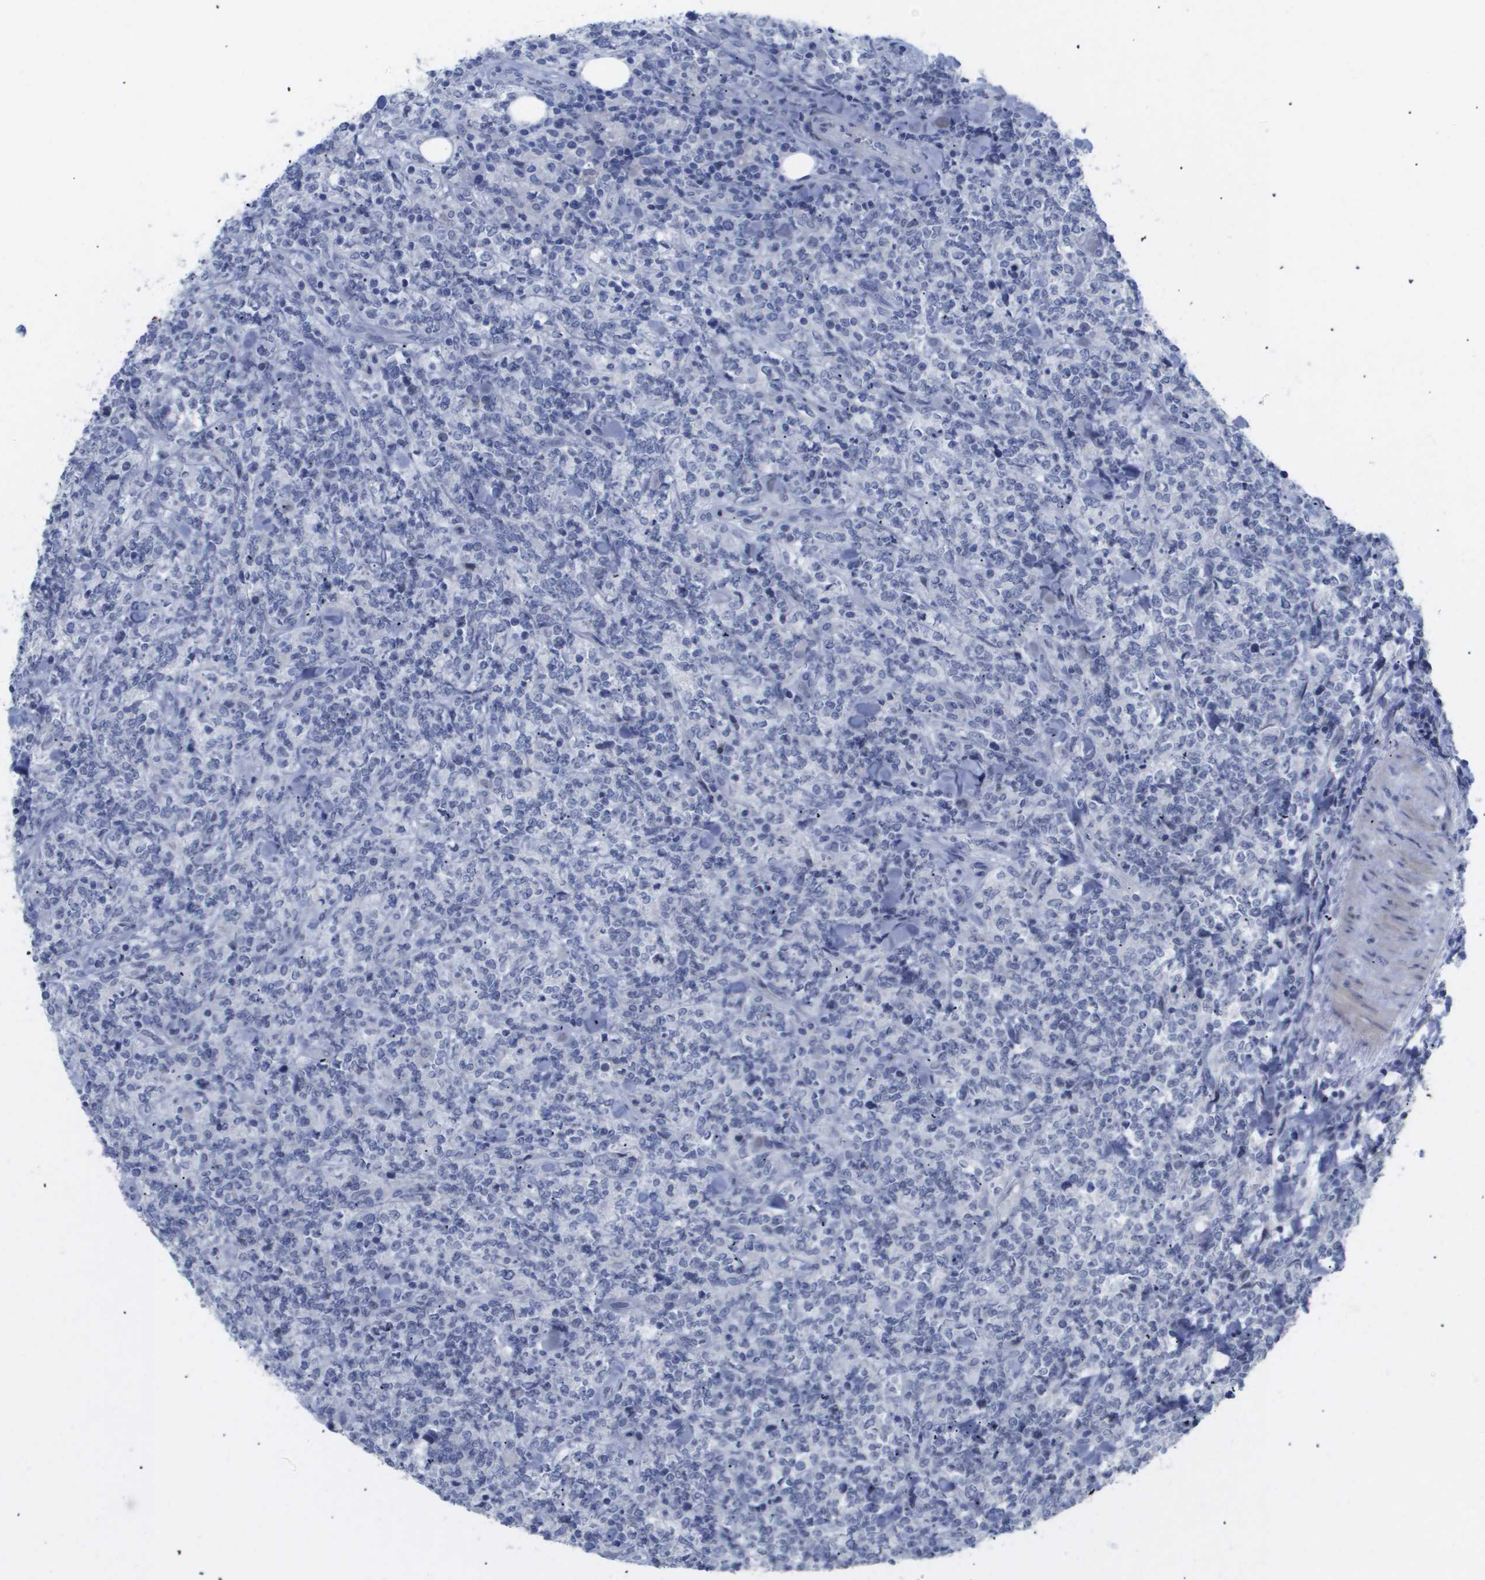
{"staining": {"intensity": "negative", "quantity": "none", "location": "none"}, "tissue": "lymphoma", "cell_type": "Tumor cells", "image_type": "cancer", "snomed": [{"axis": "morphology", "description": "Malignant lymphoma, non-Hodgkin's type, High grade"}, {"axis": "topography", "description": "Soft tissue"}], "caption": "Immunohistochemistry photomicrograph of neoplastic tissue: human lymphoma stained with DAB (3,3'-diaminobenzidine) reveals no significant protein expression in tumor cells. (DAB (3,3'-diaminobenzidine) immunohistochemistry (IHC), high magnification).", "gene": "CAV3", "patient": {"sex": "male", "age": 18}}